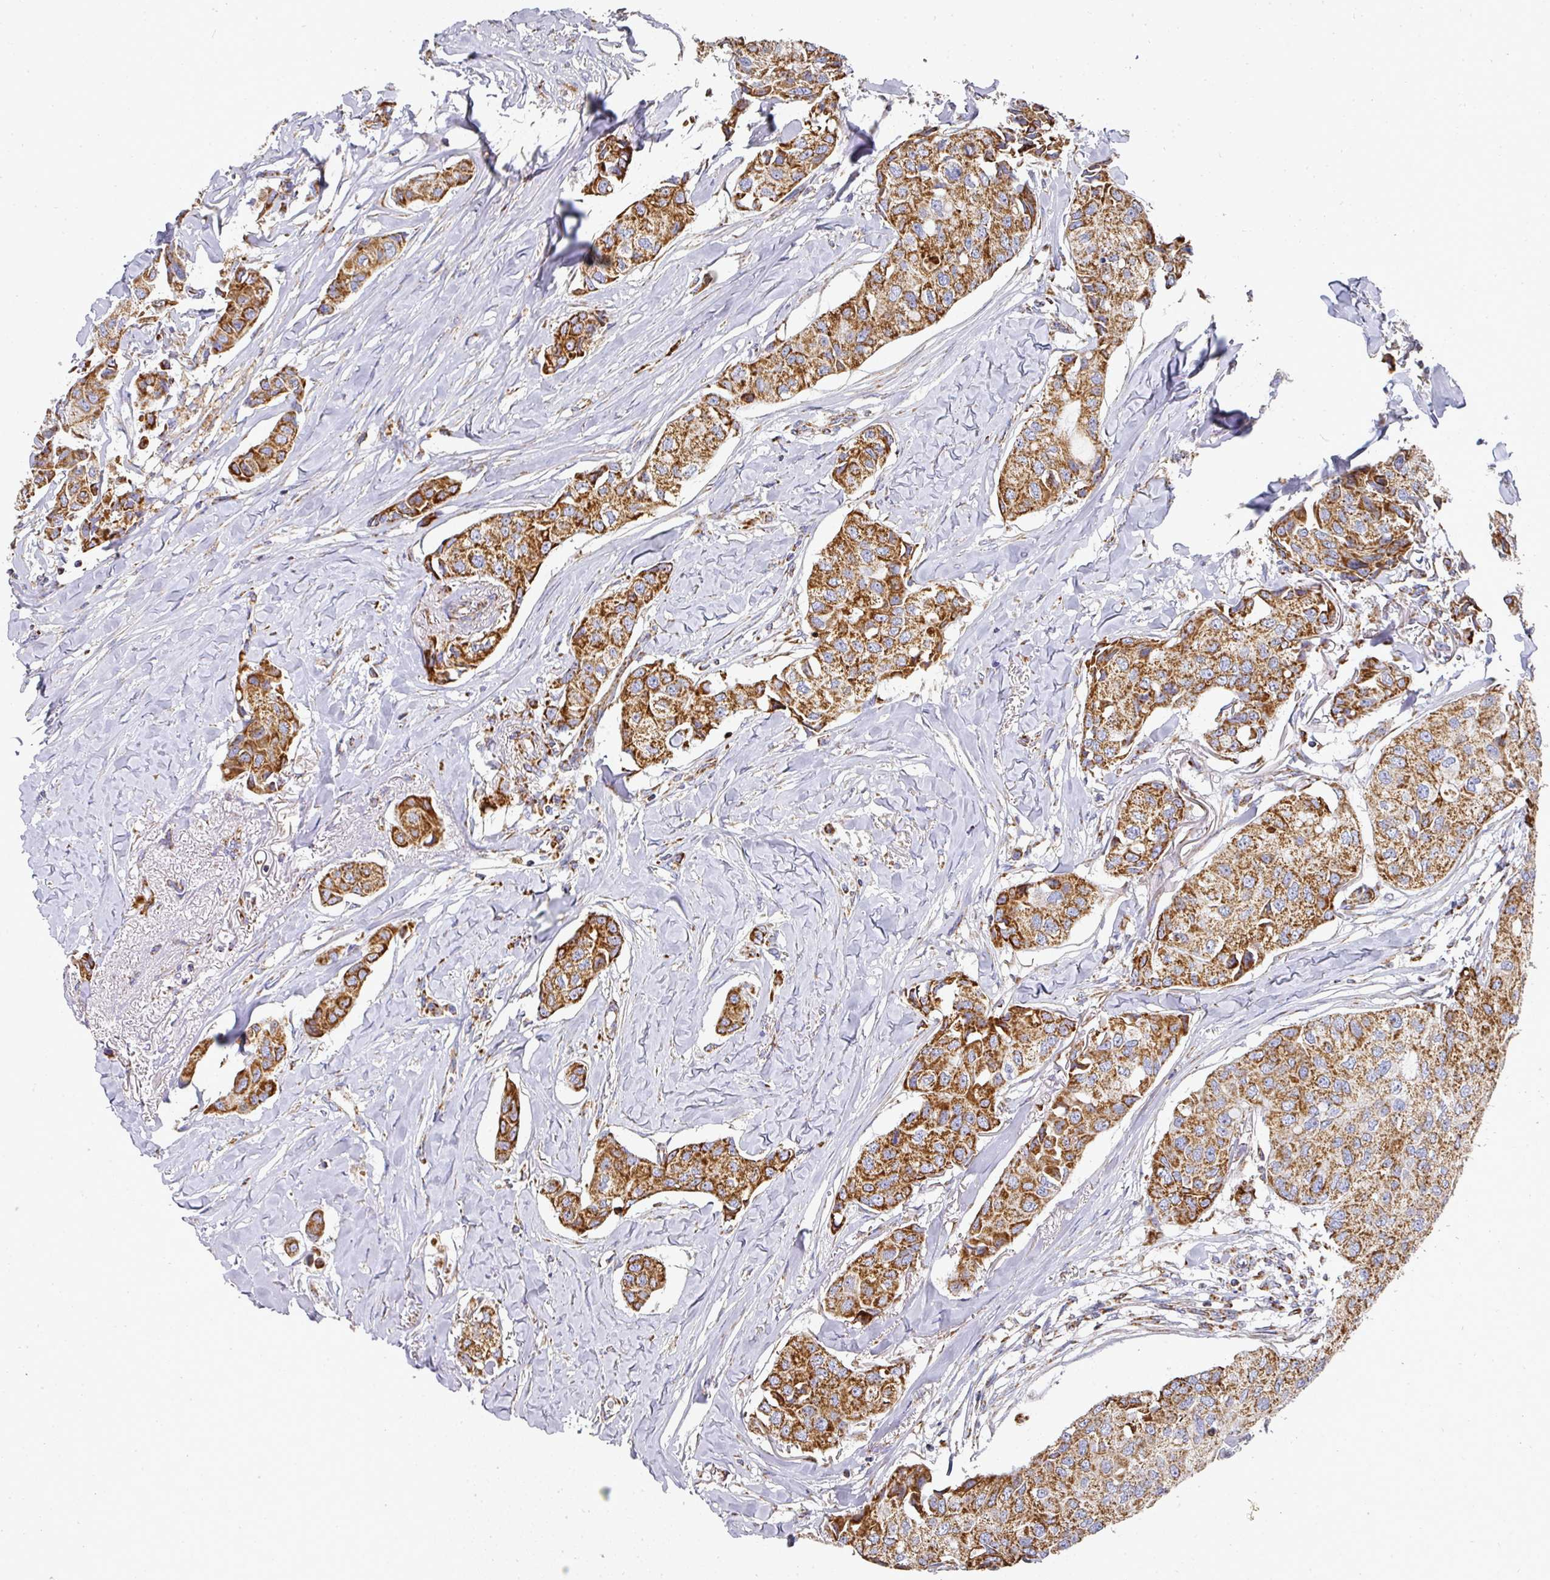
{"staining": {"intensity": "strong", "quantity": ">75%", "location": "cytoplasmic/membranous"}, "tissue": "breast cancer", "cell_type": "Tumor cells", "image_type": "cancer", "snomed": [{"axis": "morphology", "description": "Duct carcinoma"}, {"axis": "topography", "description": "Breast"}], "caption": "Protein expression by IHC exhibits strong cytoplasmic/membranous positivity in about >75% of tumor cells in infiltrating ductal carcinoma (breast).", "gene": "UQCRFS1", "patient": {"sex": "female", "age": 80}}